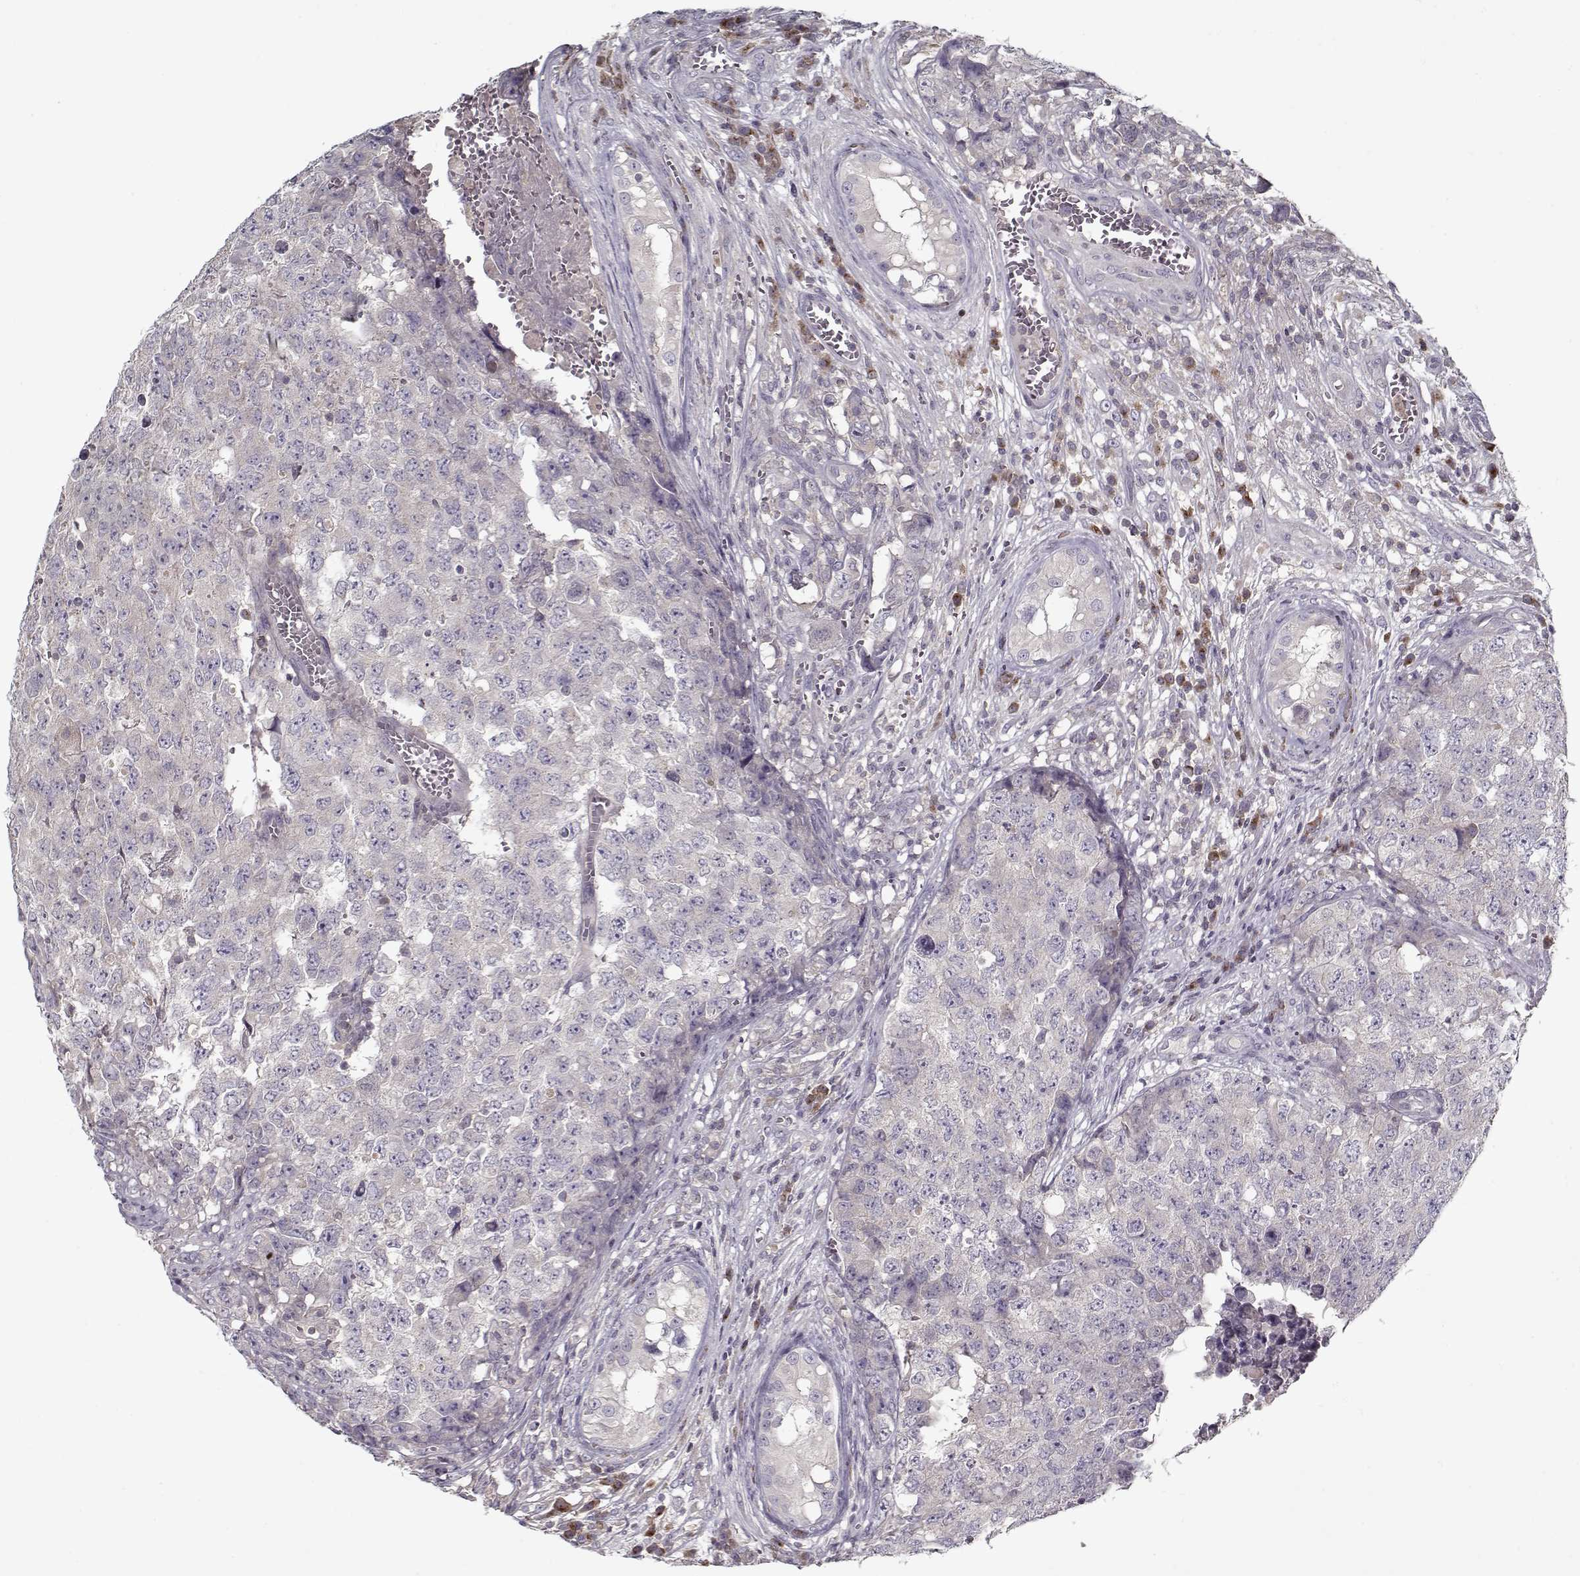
{"staining": {"intensity": "negative", "quantity": "none", "location": "none"}, "tissue": "testis cancer", "cell_type": "Tumor cells", "image_type": "cancer", "snomed": [{"axis": "morphology", "description": "Carcinoma, Embryonal, NOS"}, {"axis": "topography", "description": "Testis"}], "caption": "This micrograph is of embryonal carcinoma (testis) stained with IHC to label a protein in brown with the nuclei are counter-stained blue. There is no expression in tumor cells.", "gene": "UNC13D", "patient": {"sex": "male", "age": 23}}